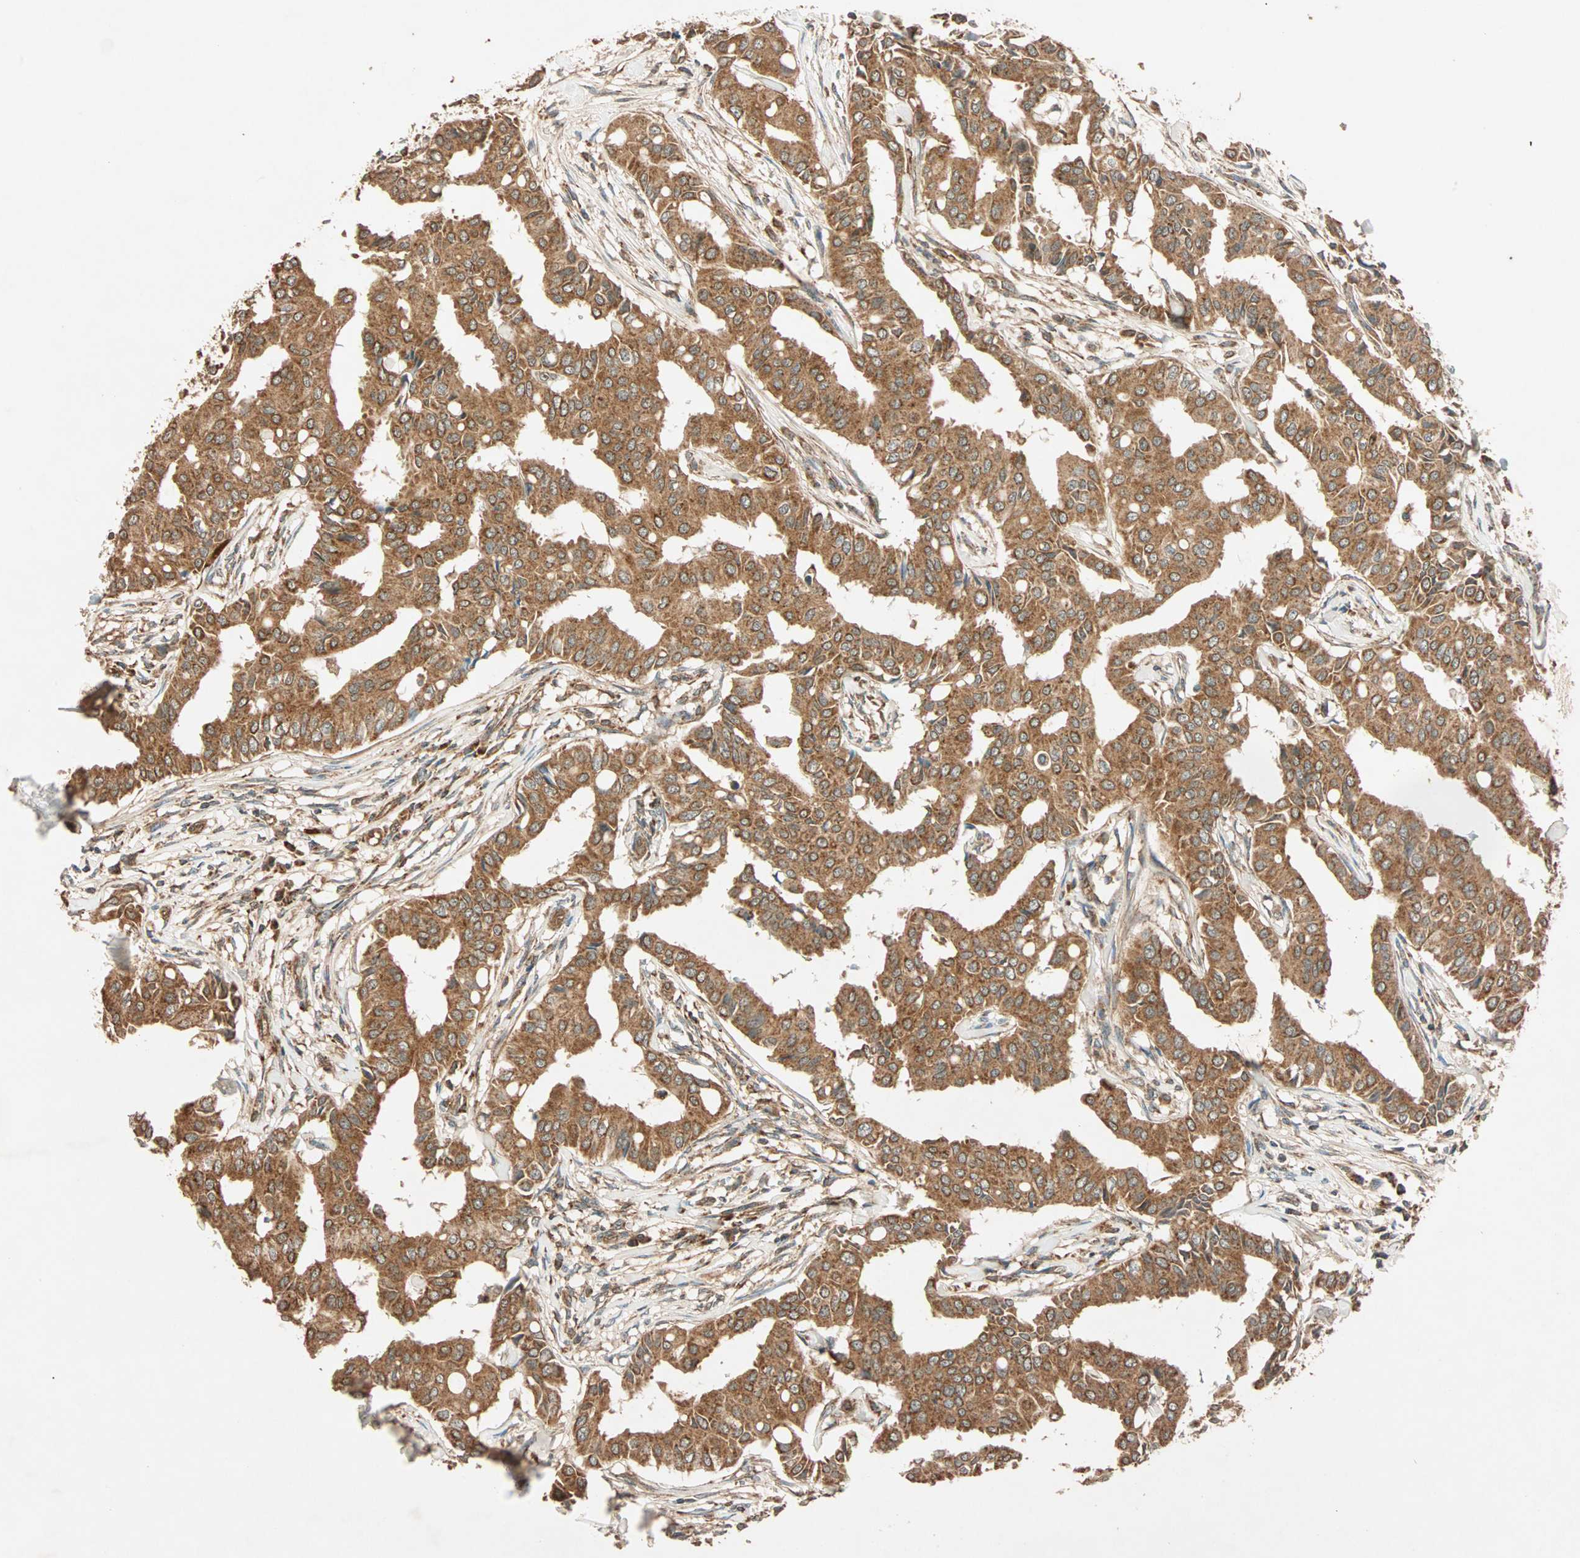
{"staining": {"intensity": "strong", "quantity": ">75%", "location": "cytoplasmic/membranous"}, "tissue": "head and neck cancer", "cell_type": "Tumor cells", "image_type": "cancer", "snomed": [{"axis": "morphology", "description": "Adenocarcinoma, NOS"}, {"axis": "topography", "description": "Salivary gland"}, {"axis": "topography", "description": "Head-Neck"}], "caption": "Brown immunohistochemical staining in human head and neck adenocarcinoma reveals strong cytoplasmic/membranous expression in about >75% of tumor cells.", "gene": "MAPK1", "patient": {"sex": "female", "age": 59}}